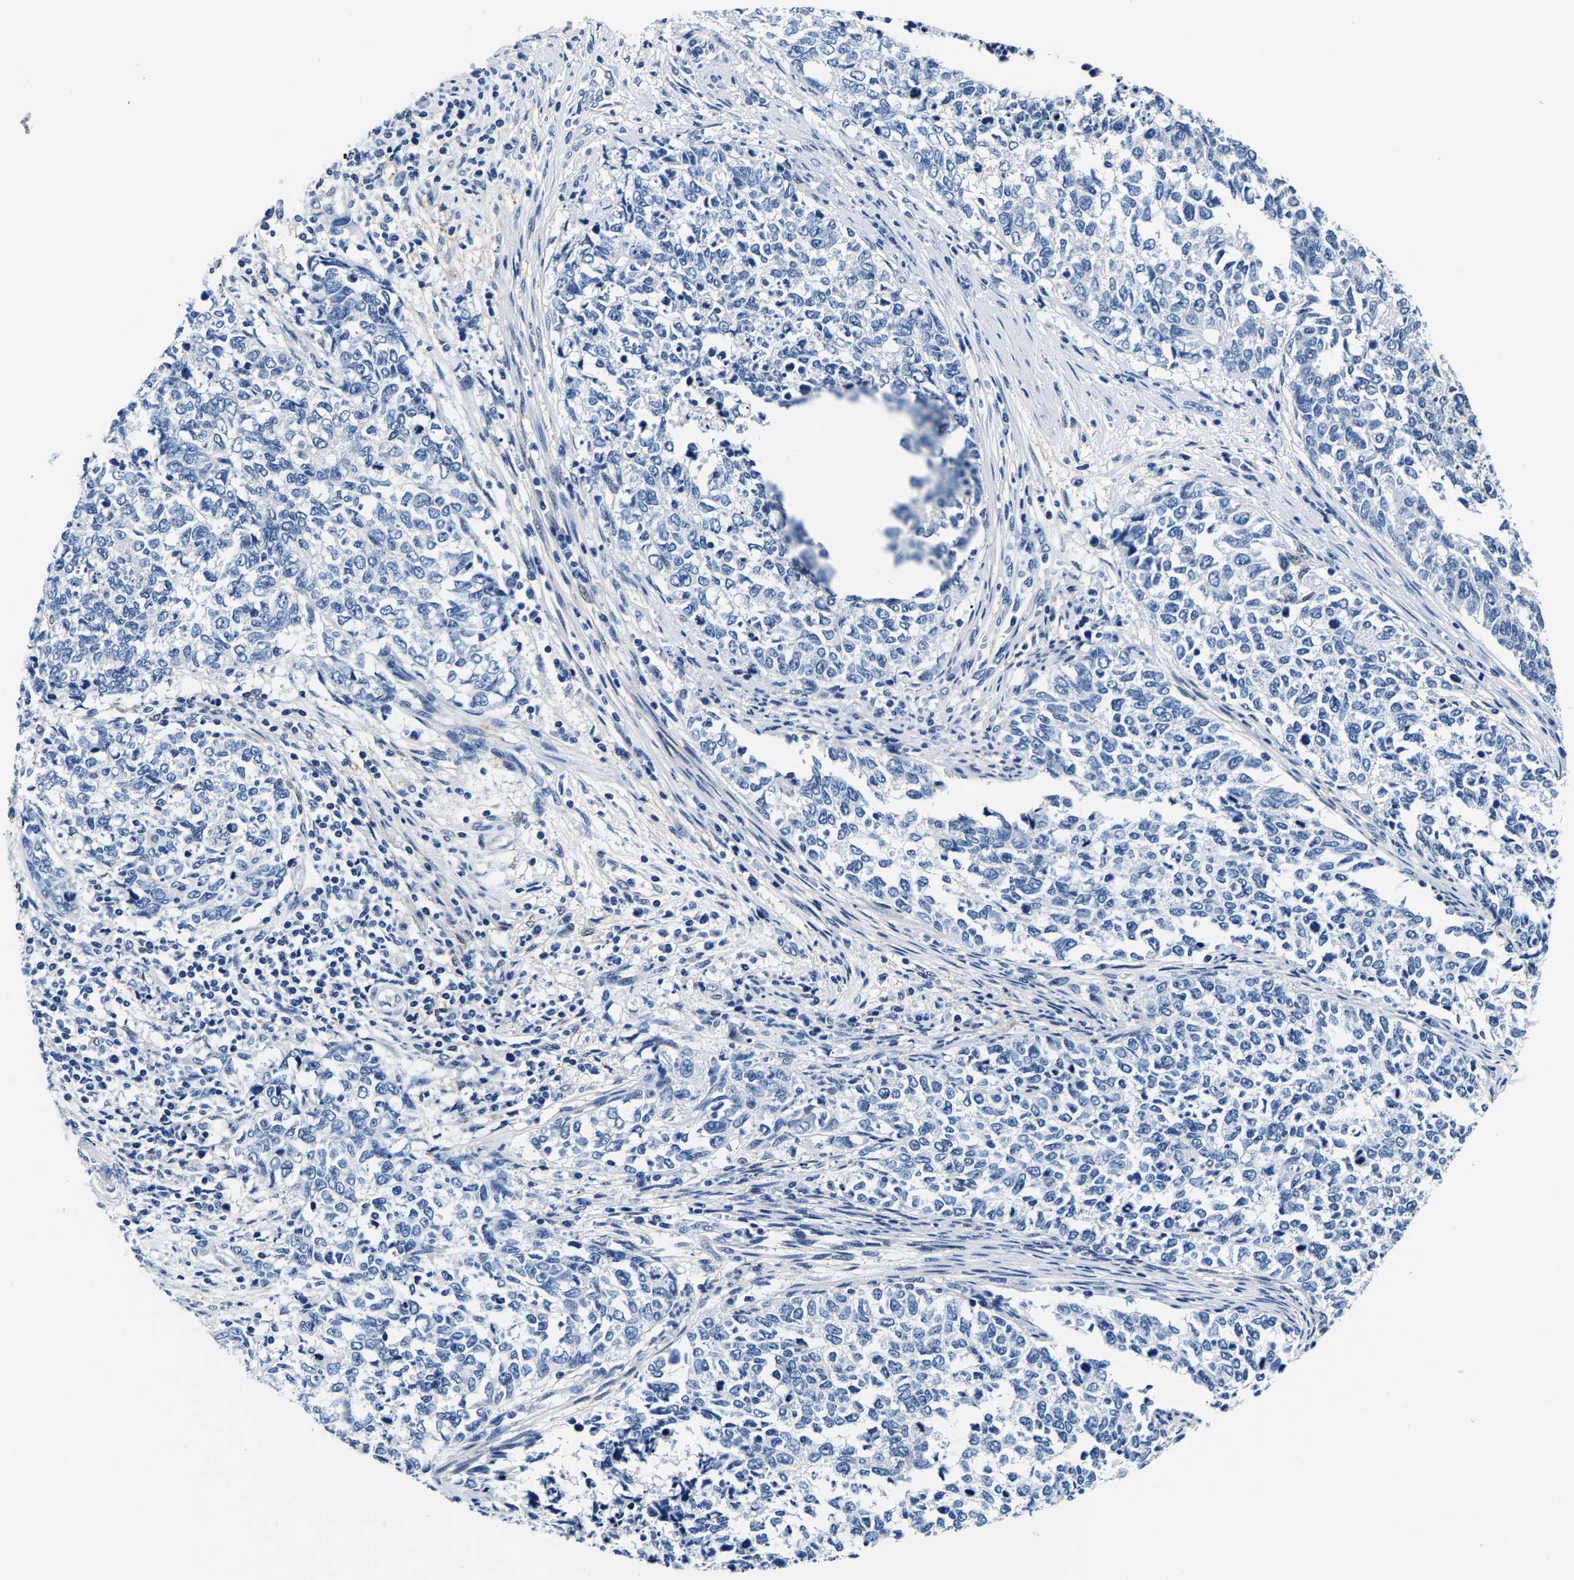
{"staining": {"intensity": "negative", "quantity": "none", "location": "none"}, "tissue": "cervical cancer", "cell_type": "Tumor cells", "image_type": "cancer", "snomed": [{"axis": "morphology", "description": "Squamous cell carcinoma, NOS"}, {"axis": "topography", "description": "Cervix"}], "caption": "Tumor cells show no significant positivity in cervical squamous cell carcinoma.", "gene": "ACO1", "patient": {"sex": "female", "age": 63}}